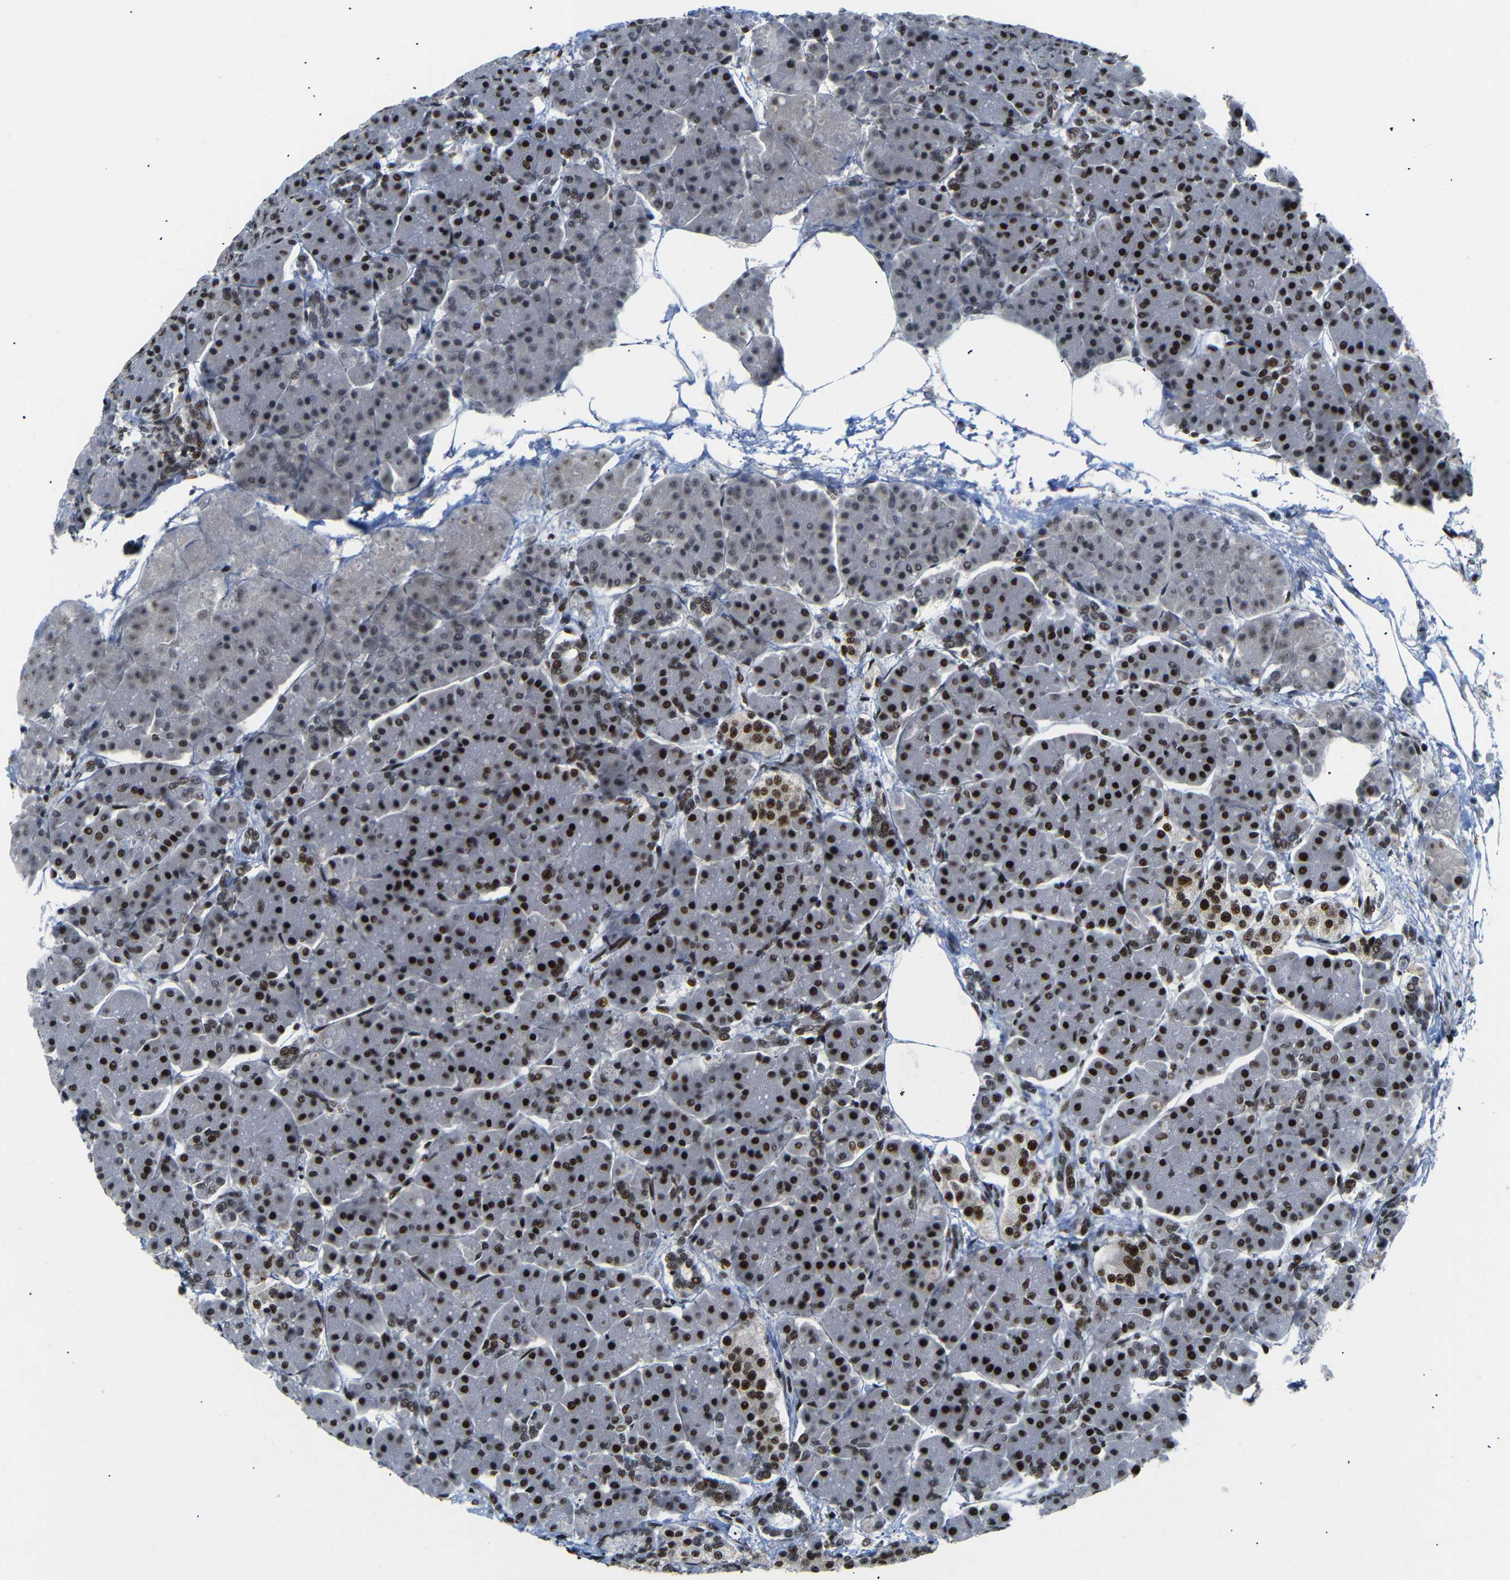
{"staining": {"intensity": "strong", "quantity": ">75%", "location": "nuclear"}, "tissue": "pancreas", "cell_type": "Exocrine glandular cells", "image_type": "normal", "snomed": [{"axis": "morphology", "description": "Normal tissue, NOS"}, {"axis": "topography", "description": "Pancreas"}], "caption": "Immunohistochemical staining of benign pancreas reveals strong nuclear protein expression in approximately >75% of exocrine glandular cells.", "gene": "SETDB2", "patient": {"sex": "female", "age": 70}}